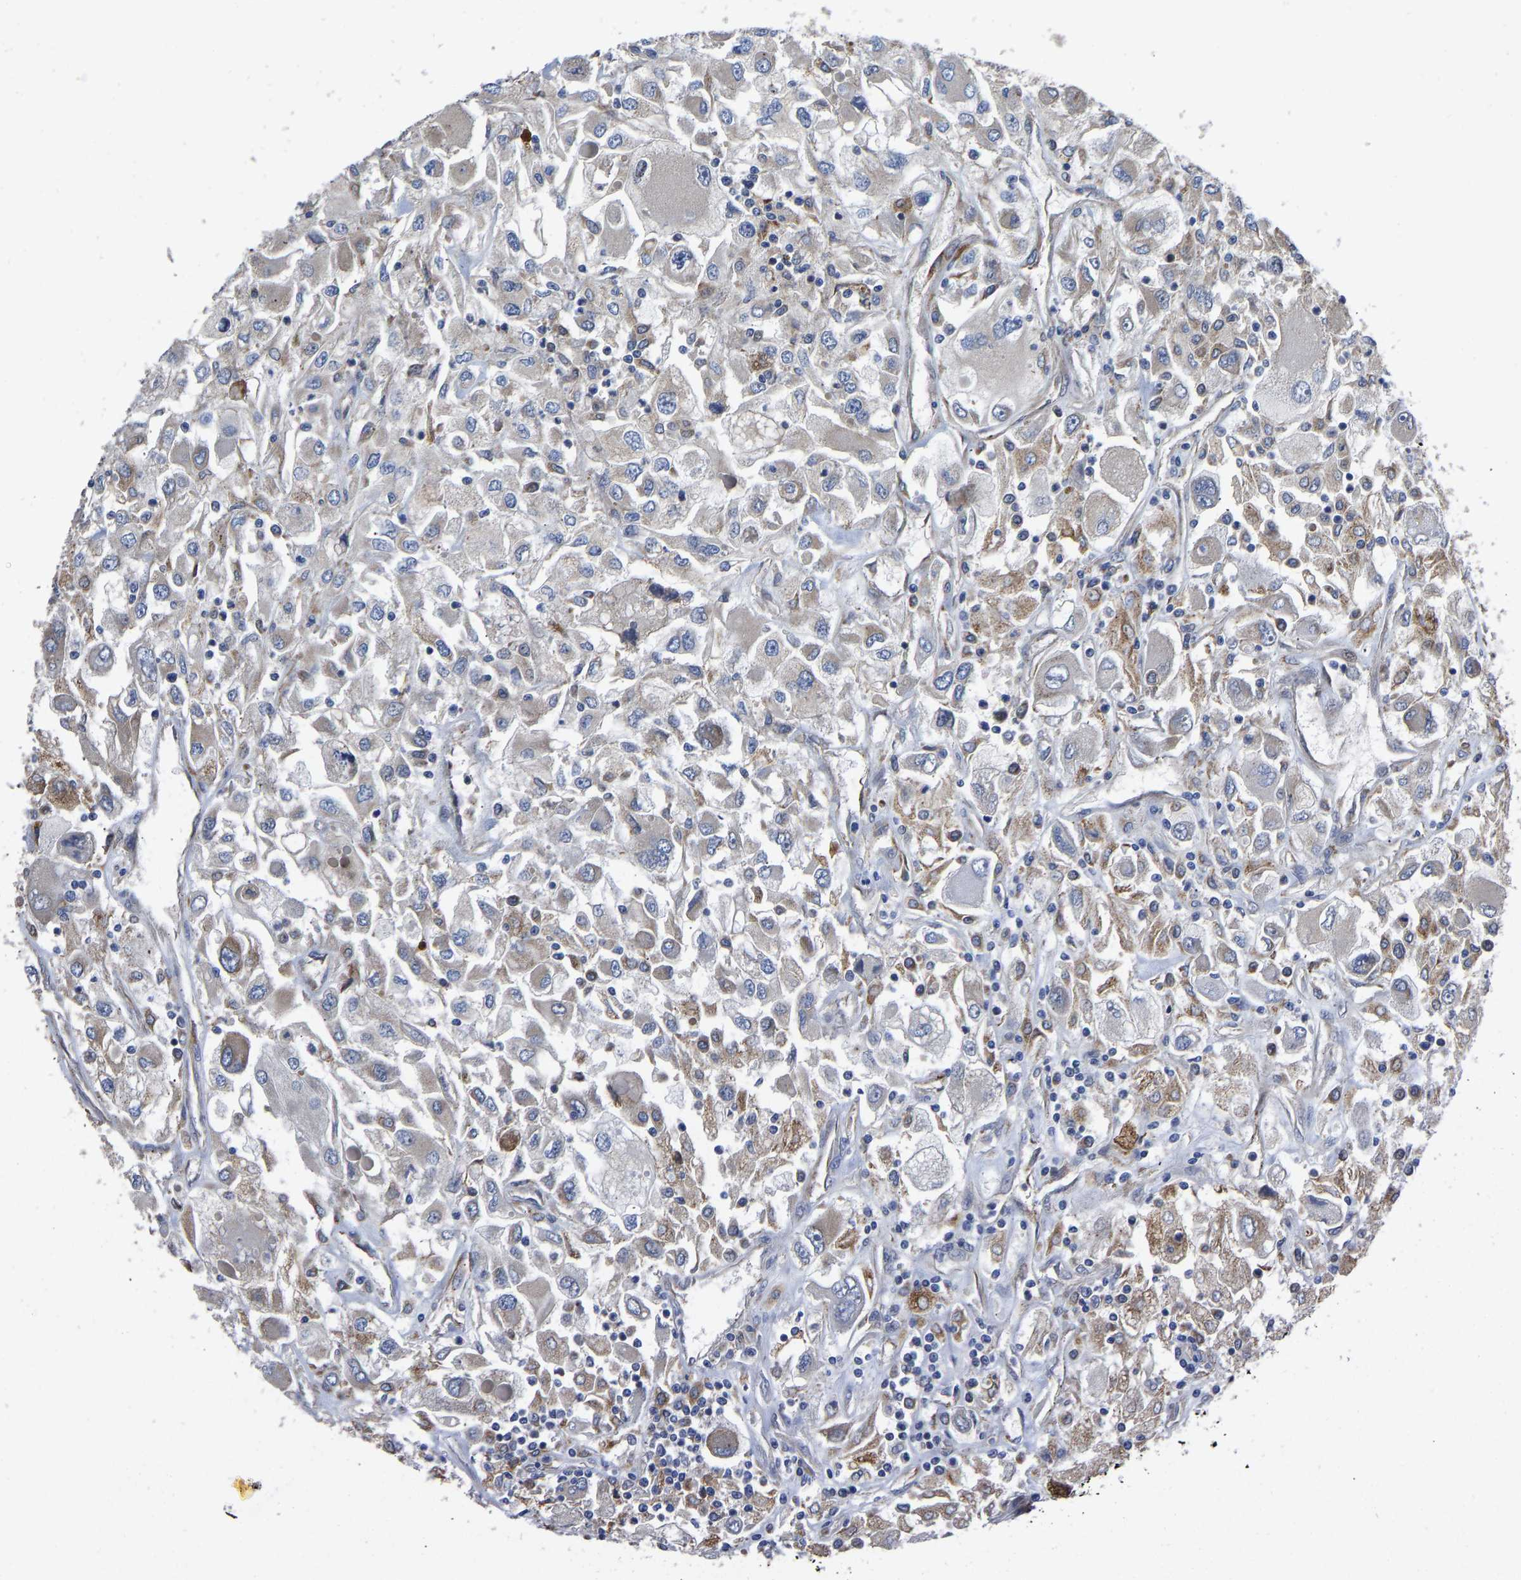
{"staining": {"intensity": "moderate", "quantity": "<25%", "location": "cytoplasmic/membranous"}, "tissue": "renal cancer", "cell_type": "Tumor cells", "image_type": "cancer", "snomed": [{"axis": "morphology", "description": "Adenocarcinoma, NOS"}, {"axis": "topography", "description": "Kidney"}], "caption": "Protein staining of renal adenocarcinoma tissue demonstrates moderate cytoplasmic/membranous expression in about <25% of tumor cells. (DAB (3,3'-diaminobenzidine) IHC, brown staining for protein, blue staining for nuclei).", "gene": "TMEM38B", "patient": {"sex": "female", "age": 52}}